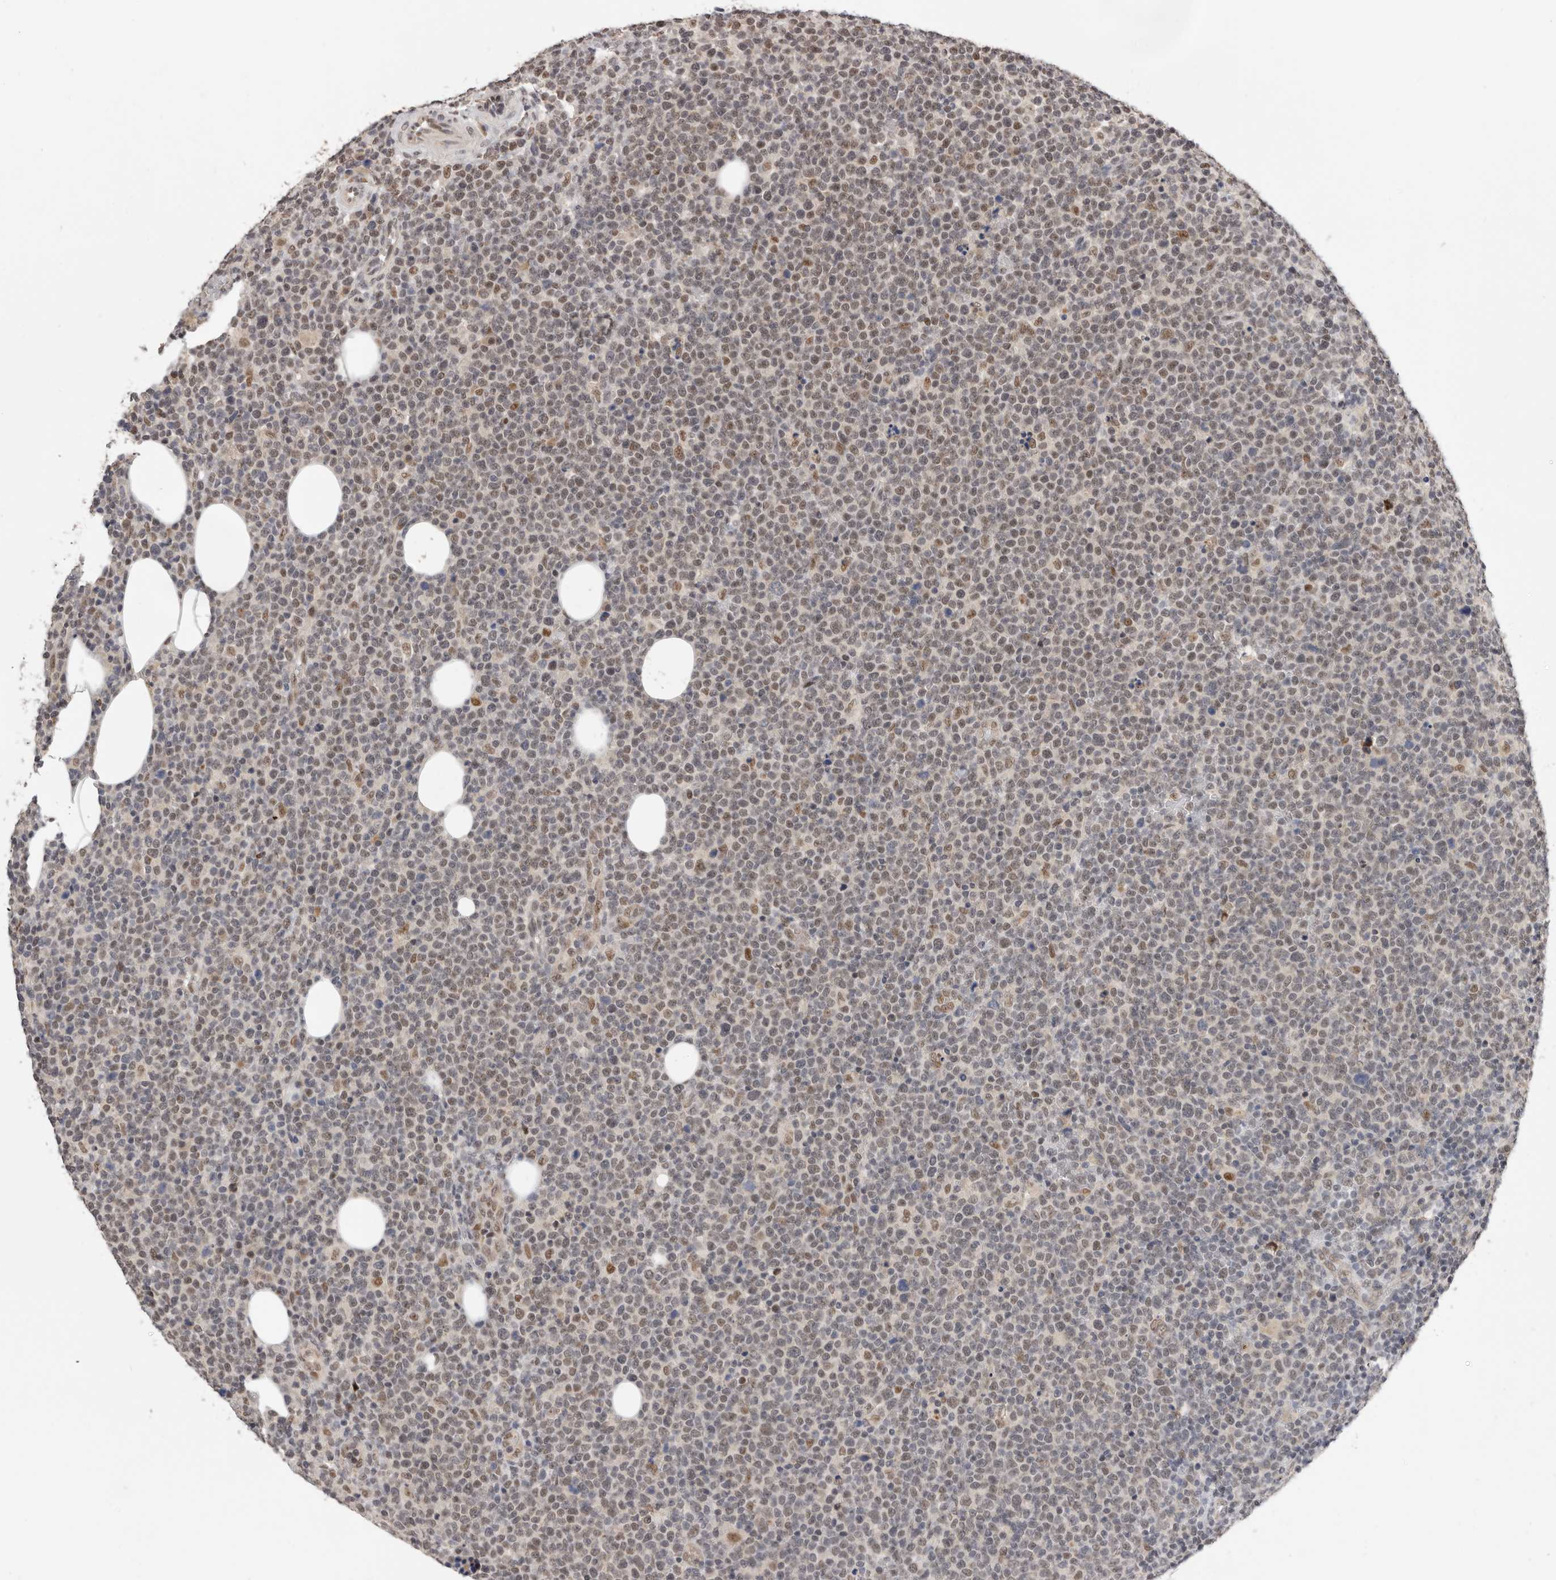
{"staining": {"intensity": "moderate", "quantity": "<25%", "location": "nuclear"}, "tissue": "lymphoma", "cell_type": "Tumor cells", "image_type": "cancer", "snomed": [{"axis": "morphology", "description": "Malignant lymphoma, non-Hodgkin's type, High grade"}, {"axis": "topography", "description": "Lymph node"}], "caption": "Moderate nuclear staining for a protein is identified in approximately <25% of tumor cells of lymphoma using immunohistochemistry (IHC).", "gene": "BRCA2", "patient": {"sex": "male", "age": 61}}